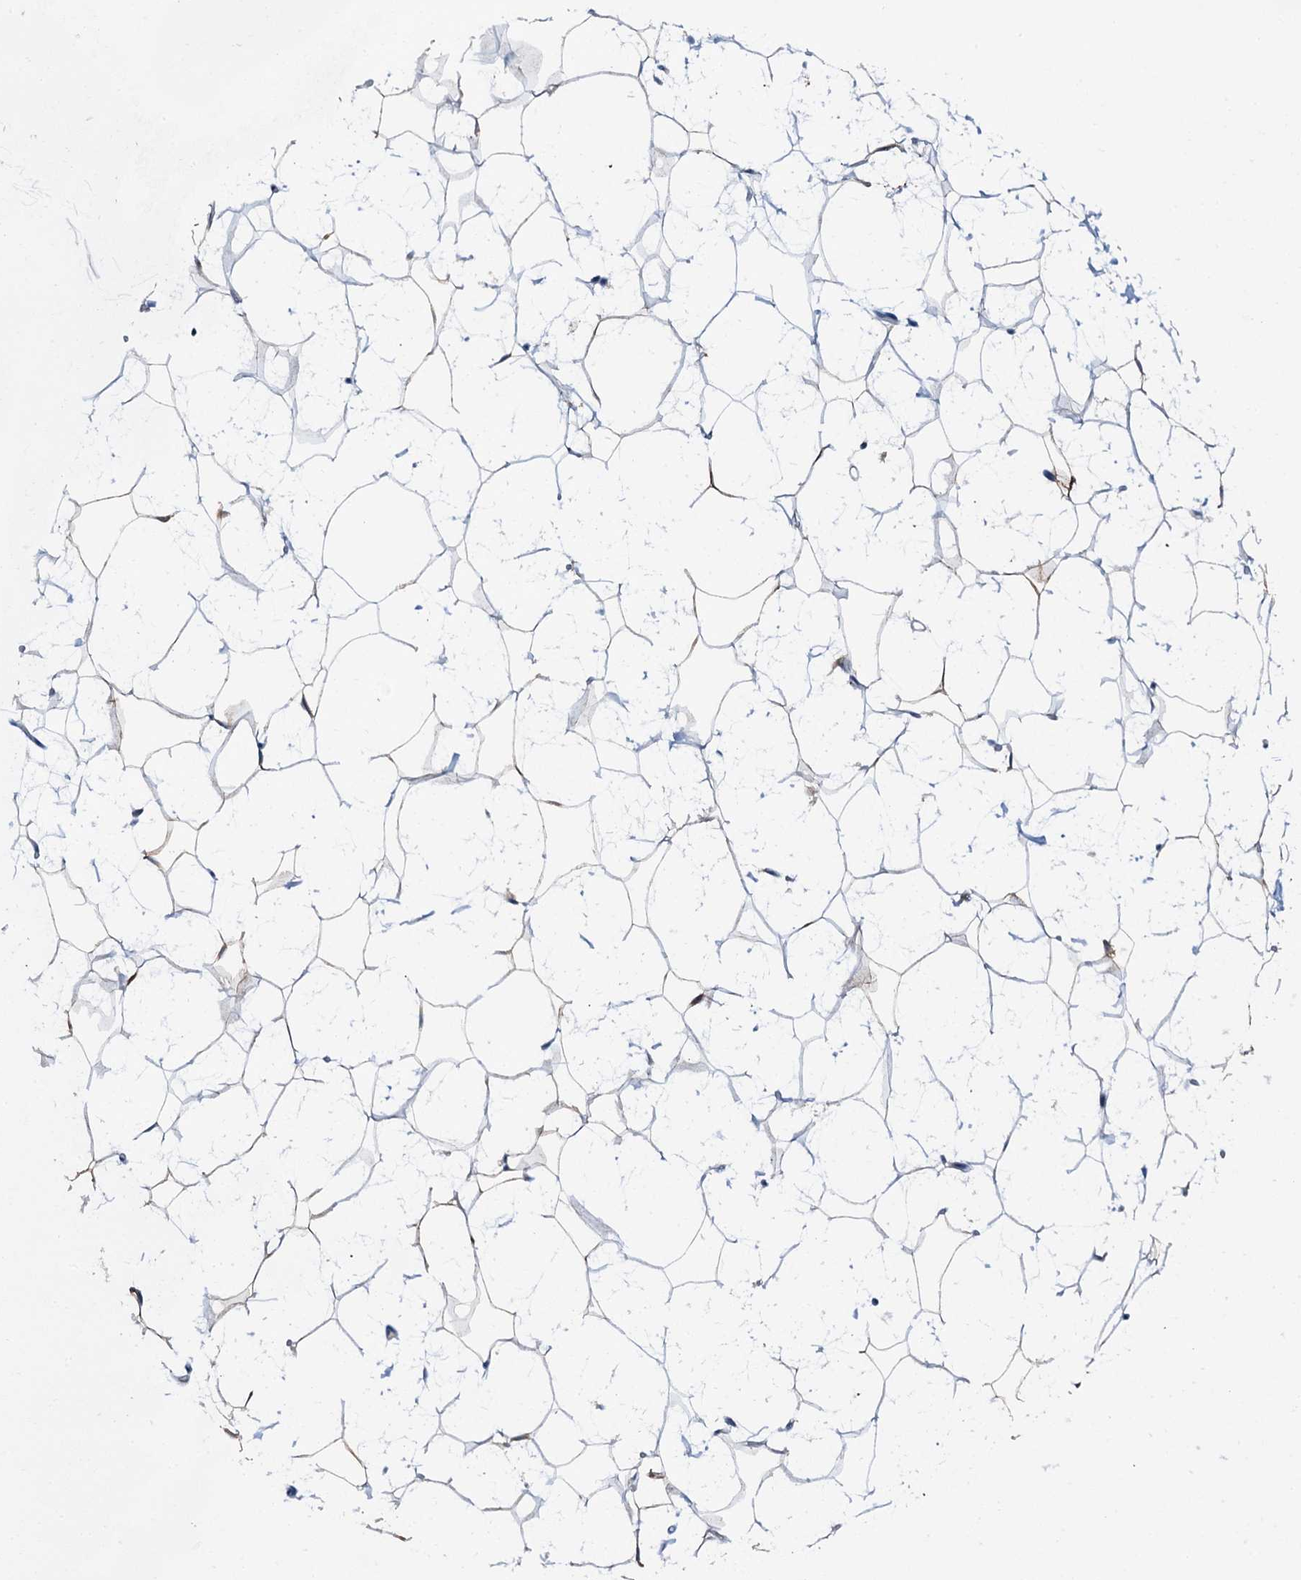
{"staining": {"intensity": "moderate", "quantity": "<25%", "location": "cytoplasmic/membranous"}, "tissue": "adipose tissue", "cell_type": "Adipocytes", "image_type": "normal", "snomed": [{"axis": "morphology", "description": "Normal tissue, NOS"}, {"axis": "topography", "description": "Breast"}], "caption": "Immunohistochemical staining of benign human adipose tissue displays low levels of moderate cytoplasmic/membranous expression in approximately <25% of adipocytes. Immunohistochemistry (ihc) stains the protein of interest in brown and the nuclei are stained blue.", "gene": "GFOD2", "patient": {"sex": "female", "age": 26}}